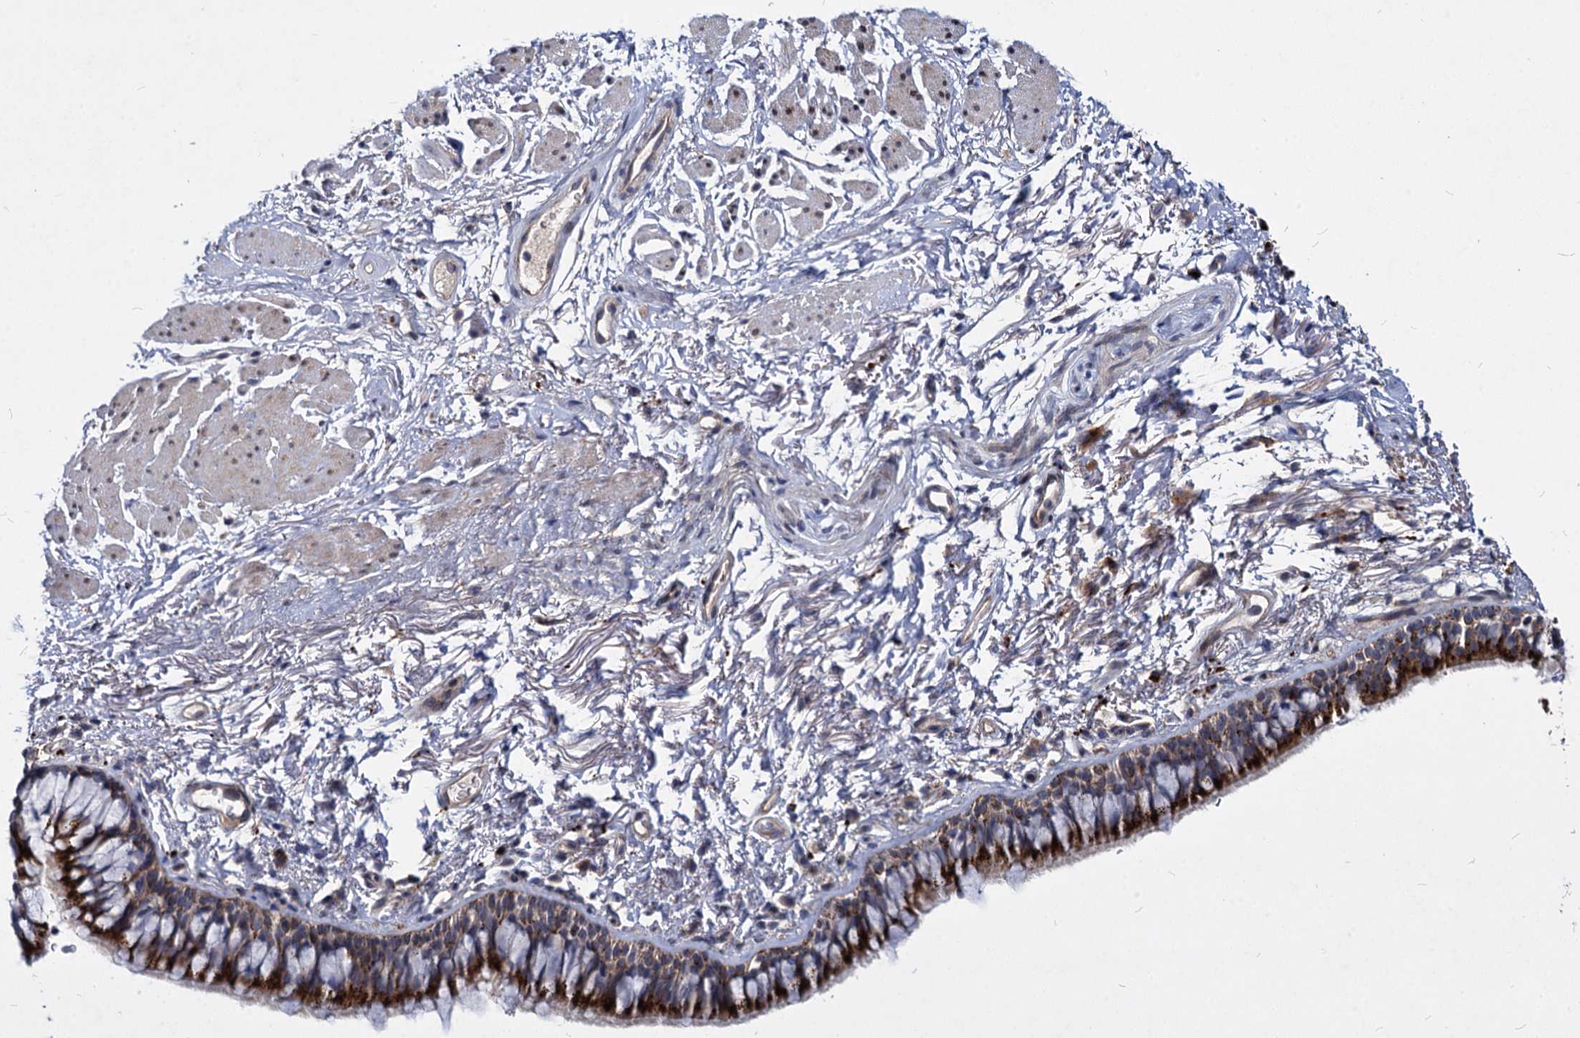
{"staining": {"intensity": "strong", "quantity": "25%-75%", "location": "cytoplasmic/membranous"}, "tissue": "bronchus", "cell_type": "Respiratory epithelial cells", "image_type": "normal", "snomed": [{"axis": "morphology", "description": "Normal tissue, NOS"}, {"axis": "topography", "description": "Cartilage tissue"}, {"axis": "topography", "description": "Bronchus"}], "caption": "Immunohistochemistry staining of benign bronchus, which exhibits high levels of strong cytoplasmic/membranous positivity in about 25%-75% of respiratory epithelial cells indicating strong cytoplasmic/membranous protein positivity. The staining was performed using DAB (brown) for protein detection and nuclei were counterstained in hematoxylin (blue).", "gene": "C11orf86", "patient": {"sex": "female", "age": 73}}